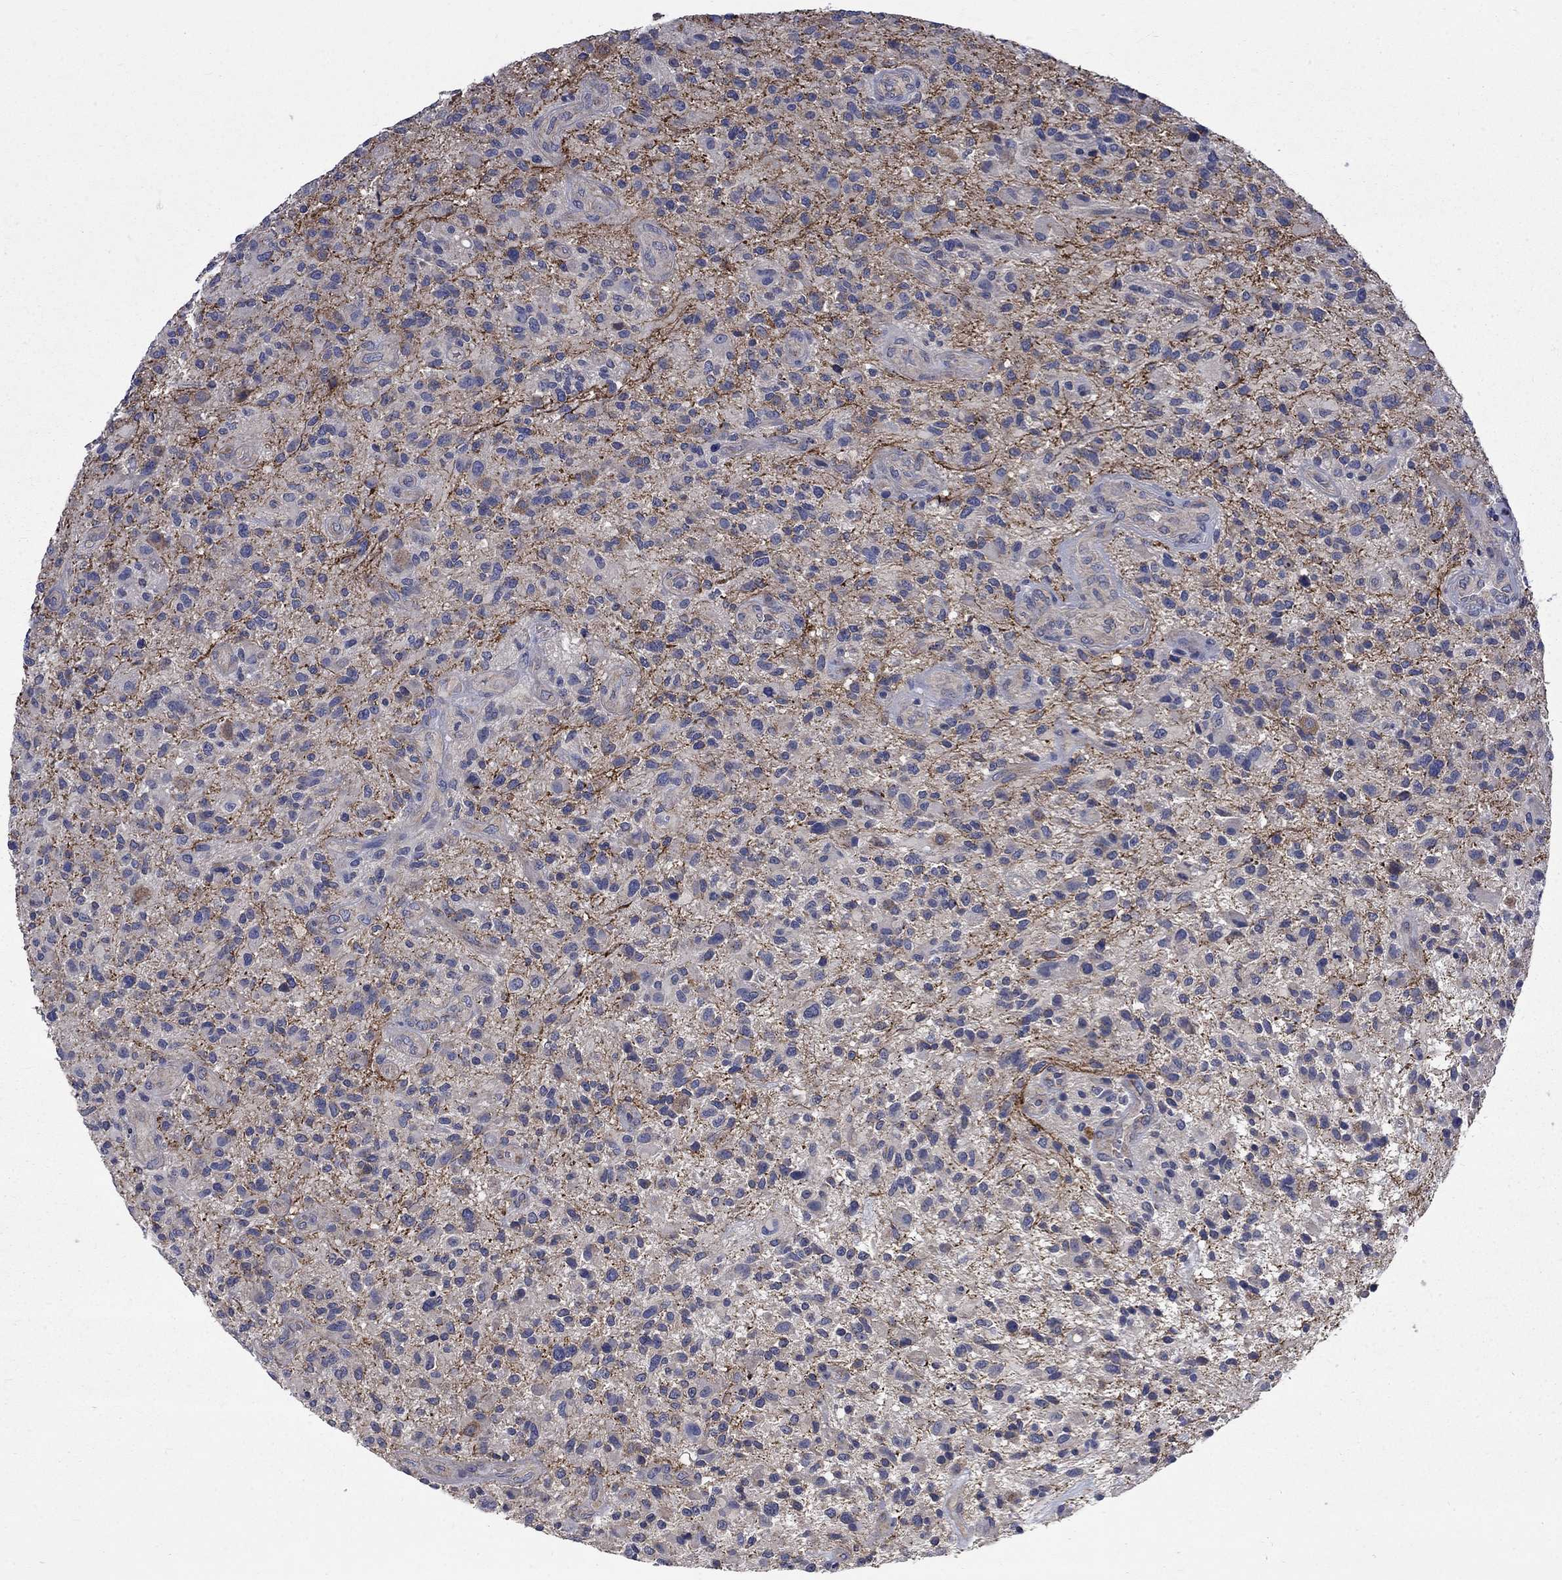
{"staining": {"intensity": "negative", "quantity": "none", "location": "none"}, "tissue": "glioma", "cell_type": "Tumor cells", "image_type": "cancer", "snomed": [{"axis": "morphology", "description": "Glioma, malignant, High grade"}, {"axis": "topography", "description": "Brain"}], "caption": "Immunohistochemical staining of human glioma demonstrates no significant expression in tumor cells.", "gene": "HSPA12A", "patient": {"sex": "male", "age": 47}}